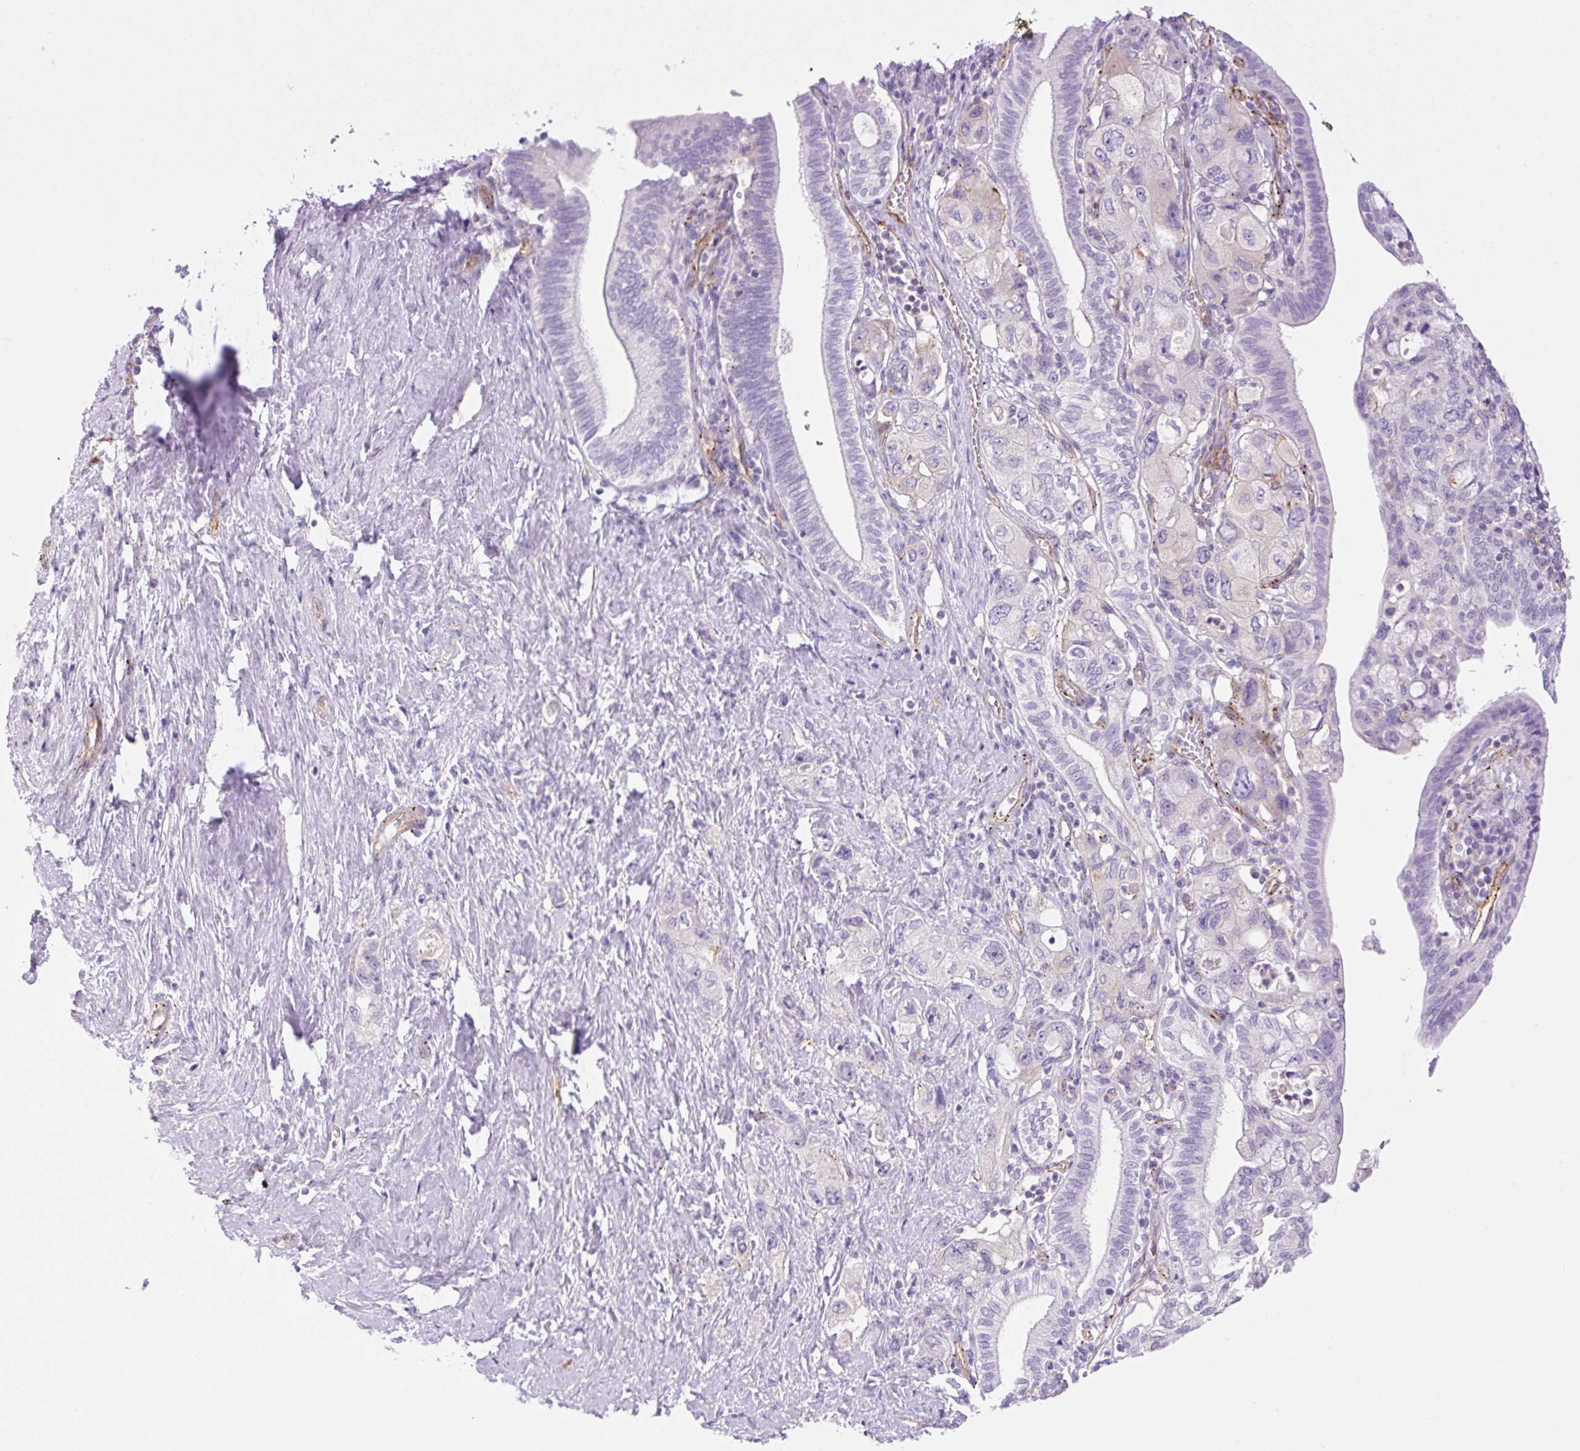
{"staining": {"intensity": "negative", "quantity": "none", "location": "none"}, "tissue": "pancreatic cancer", "cell_type": "Tumor cells", "image_type": "cancer", "snomed": [{"axis": "morphology", "description": "Adenocarcinoma, NOS"}, {"axis": "topography", "description": "Pancreas"}], "caption": "An immunohistochemistry histopathology image of pancreatic cancer is shown. There is no staining in tumor cells of pancreatic cancer. Brightfield microscopy of immunohistochemistry (IHC) stained with DAB (brown) and hematoxylin (blue), captured at high magnification.", "gene": "EHD3", "patient": {"sex": "female", "age": 73}}